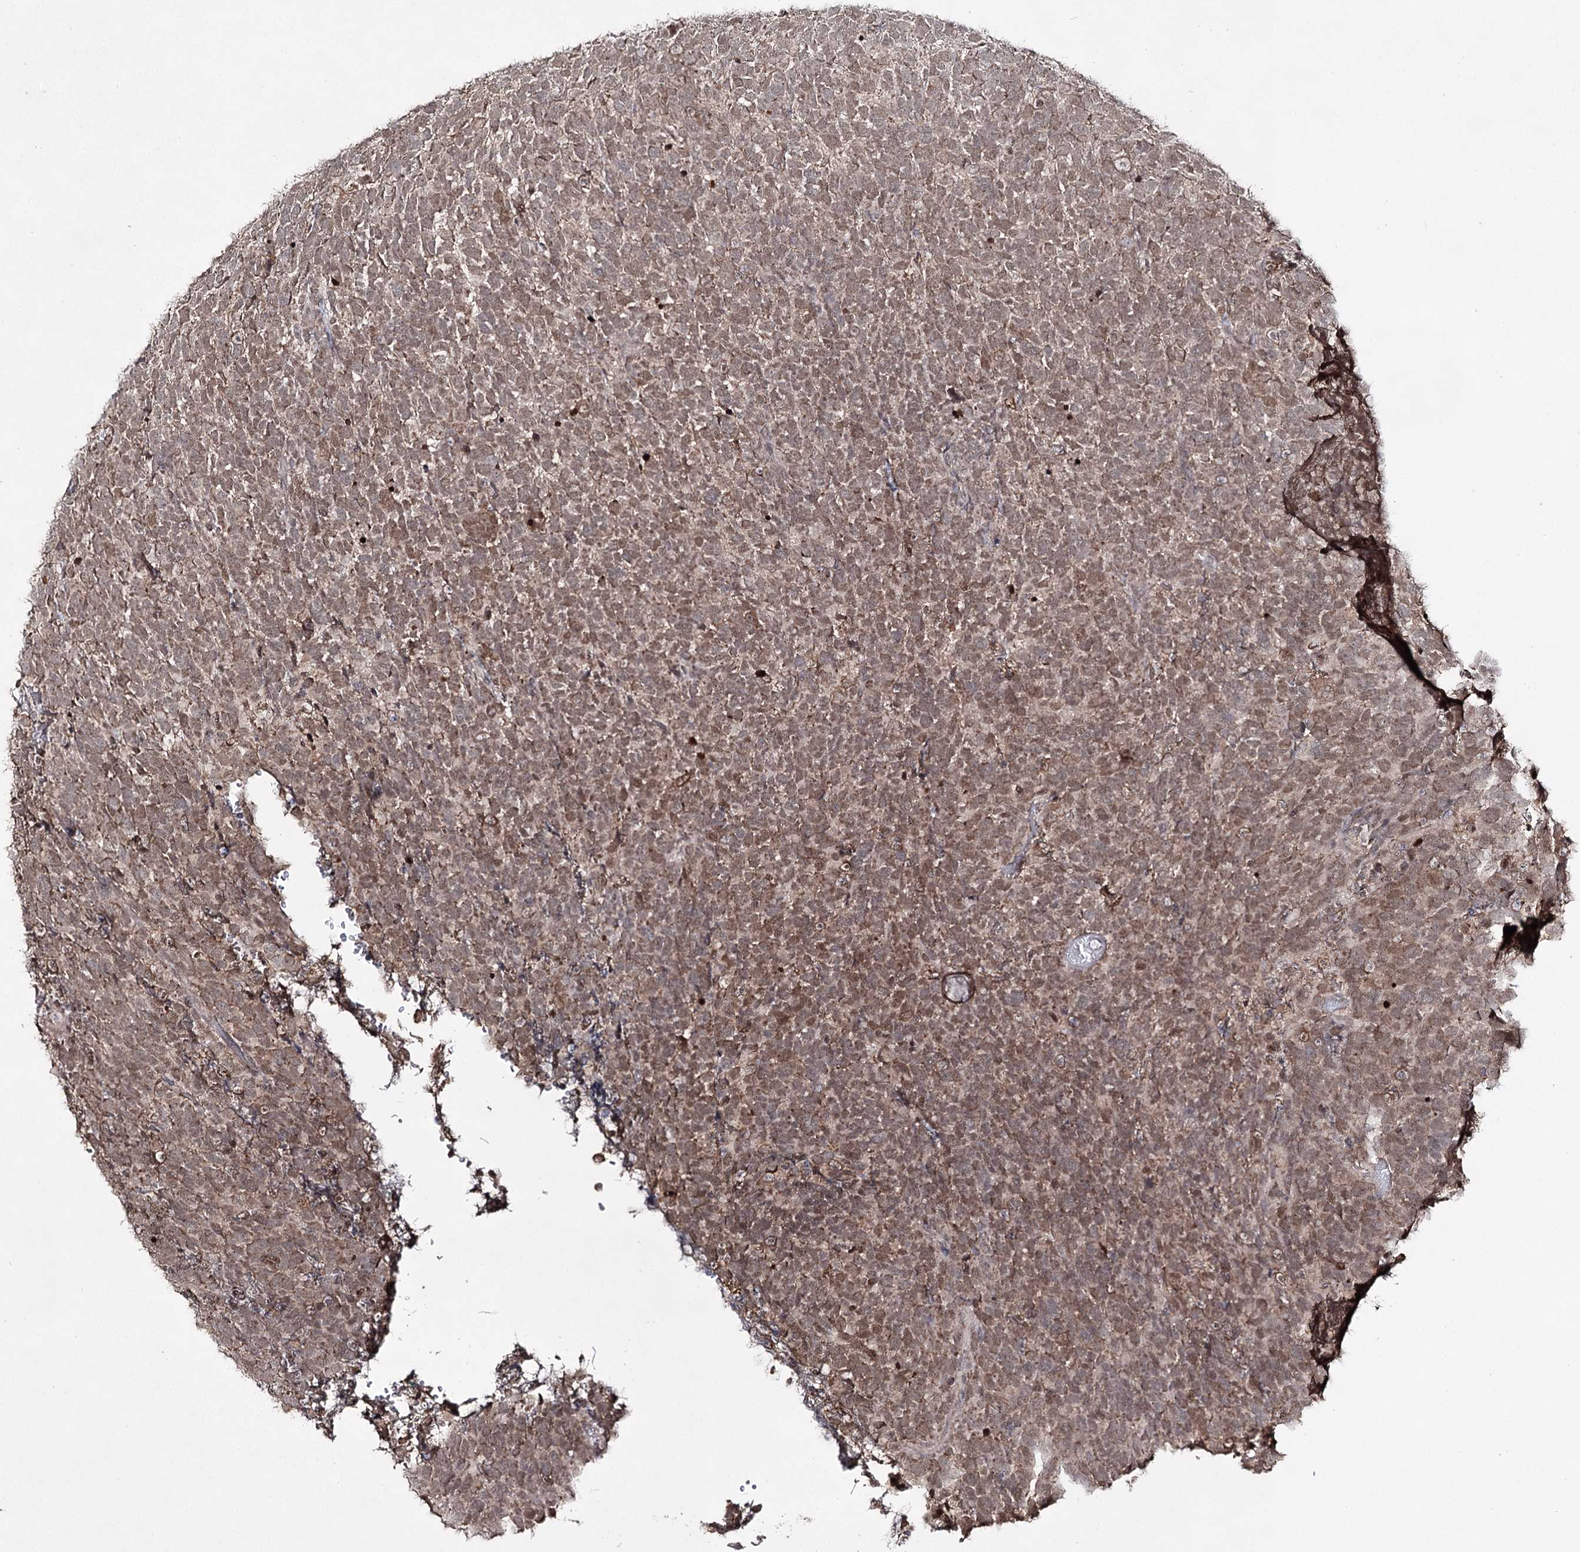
{"staining": {"intensity": "moderate", "quantity": ">75%", "location": "cytoplasmic/membranous,nuclear"}, "tissue": "urothelial cancer", "cell_type": "Tumor cells", "image_type": "cancer", "snomed": [{"axis": "morphology", "description": "Urothelial carcinoma, High grade"}, {"axis": "topography", "description": "Urinary bladder"}], "caption": "The histopathology image shows immunohistochemical staining of high-grade urothelial carcinoma. There is moderate cytoplasmic/membranous and nuclear staining is appreciated in about >75% of tumor cells. (Stains: DAB in brown, nuclei in blue, Microscopy: brightfield microscopy at high magnification).", "gene": "ACTR6", "patient": {"sex": "female", "age": 82}}